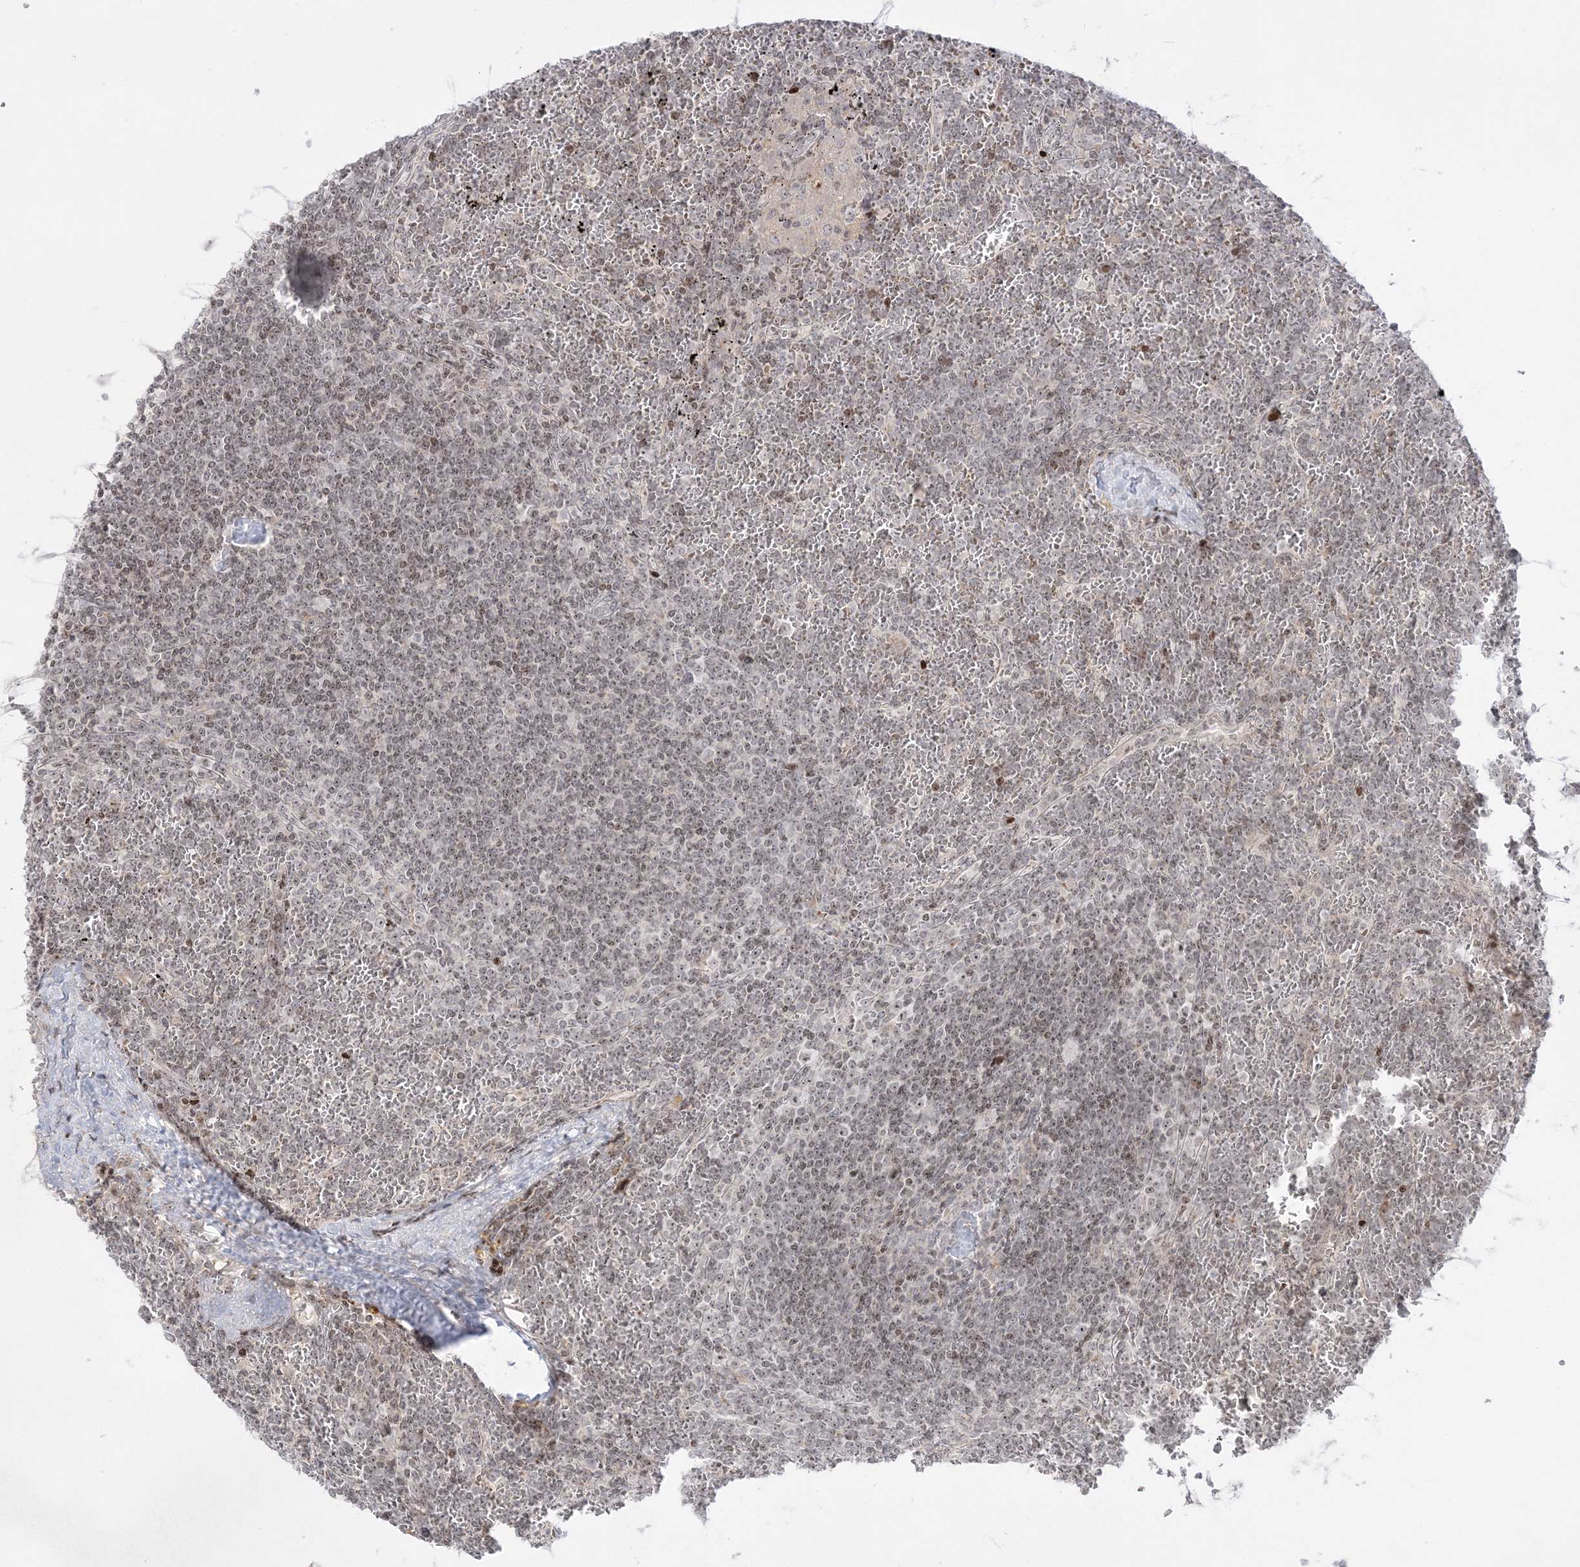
{"staining": {"intensity": "weak", "quantity": "25%-75%", "location": "nuclear"}, "tissue": "lymphoma", "cell_type": "Tumor cells", "image_type": "cancer", "snomed": [{"axis": "morphology", "description": "Malignant lymphoma, non-Hodgkin's type, Low grade"}, {"axis": "topography", "description": "Spleen"}], "caption": "Immunohistochemistry (IHC) histopathology image of lymphoma stained for a protein (brown), which displays low levels of weak nuclear expression in approximately 25%-75% of tumor cells.", "gene": "SH3BP4", "patient": {"sex": "female", "age": 19}}